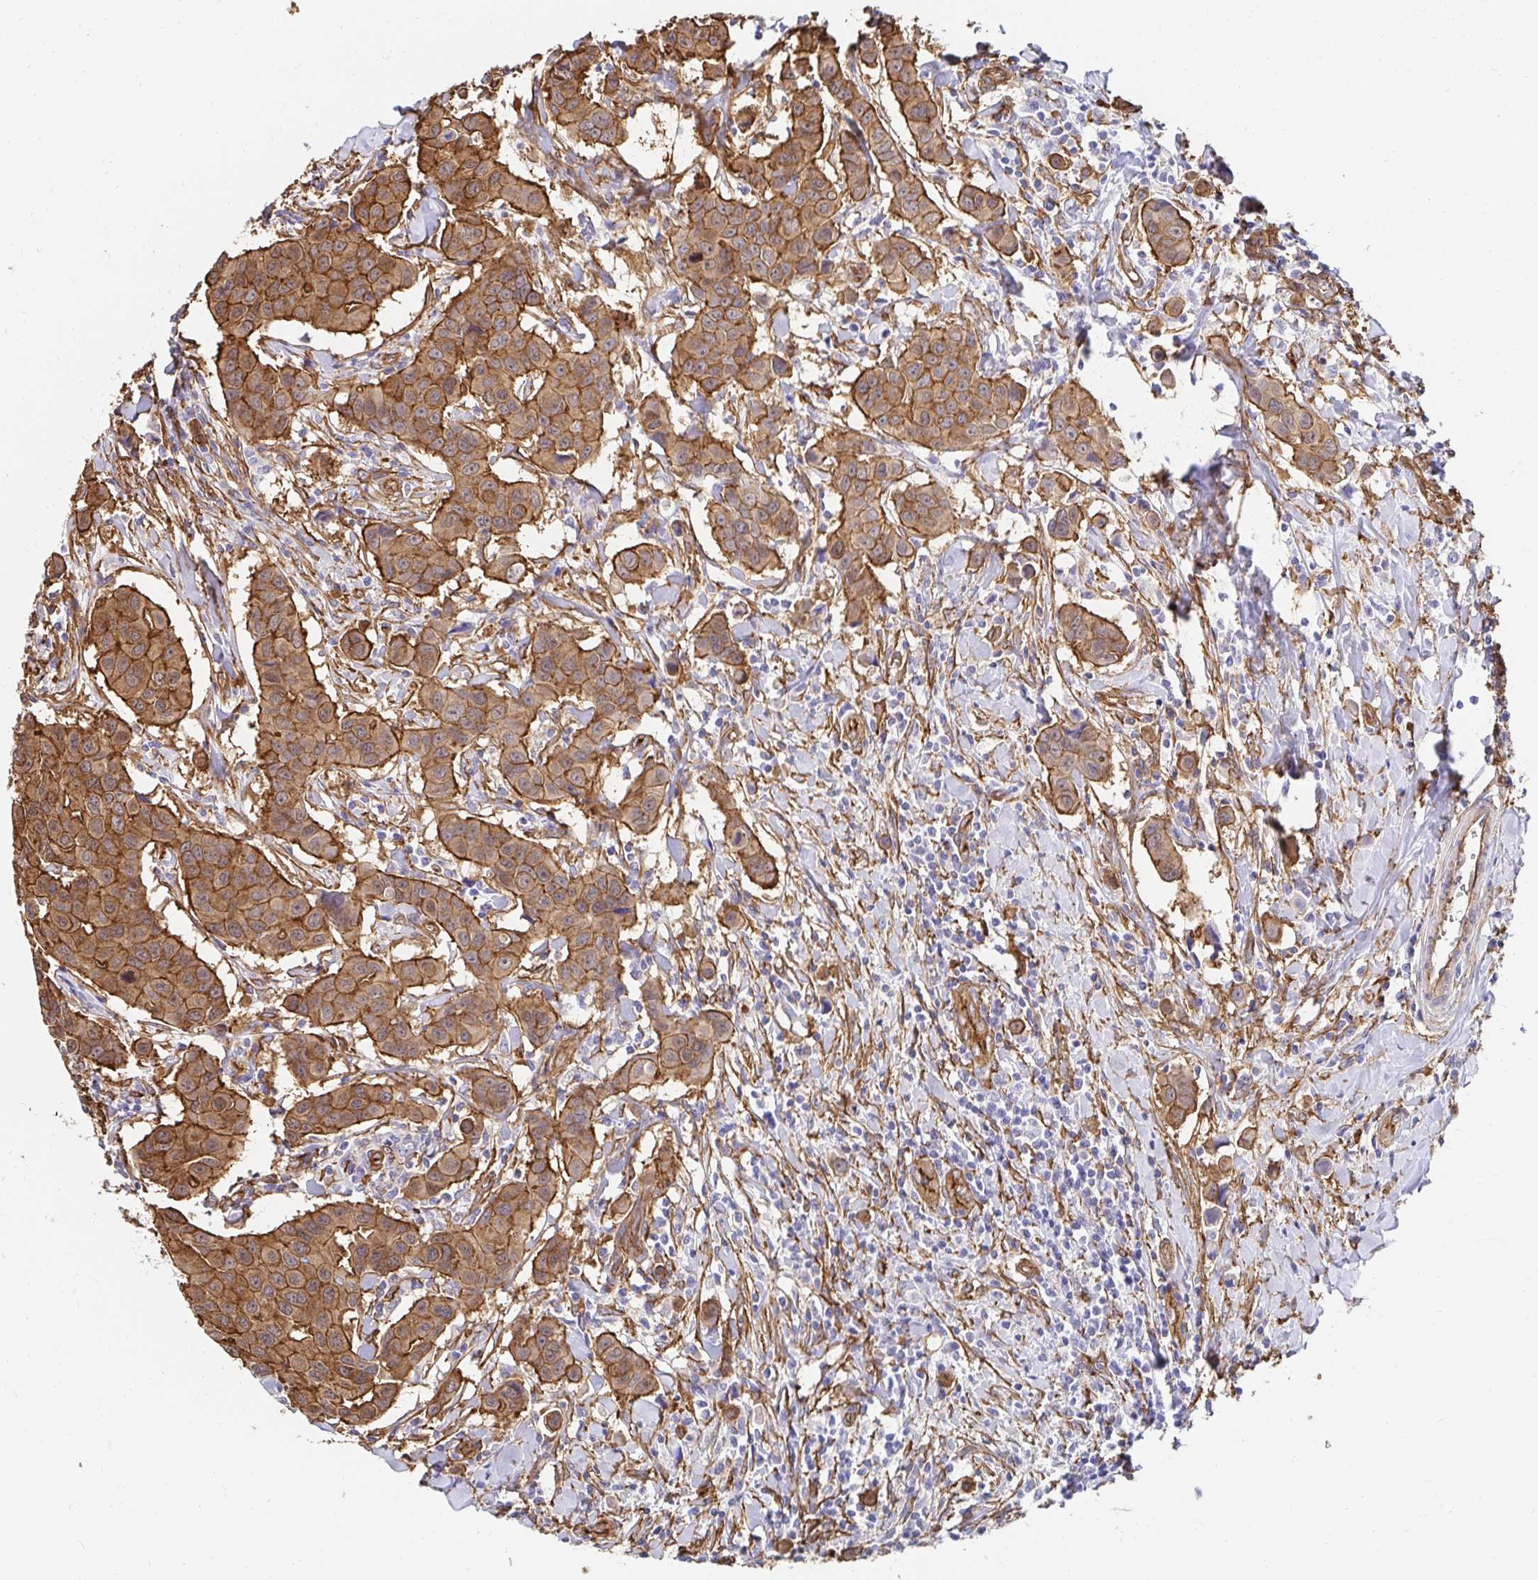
{"staining": {"intensity": "moderate", "quantity": ">75%", "location": "cytoplasmic/membranous"}, "tissue": "breast cancer", "cell_type": "Tumor cells", "image_type": "cancer", "snomed": [{"axis": "morphology", "description": "Duct carcinoma"}, {"axis": "topography", "description": "Breast"}], "caption": "Protein expression by IHC reveals moderate cytoplasmic/membranous positivity in about >75% of tumor cells in infiltrating ductal carcinoma (breast). (DAB IHC, brown staining for protein, blue staining for nuclei).", "gene": "CTTN", "patient": {"sex": "female", "age": 24}}